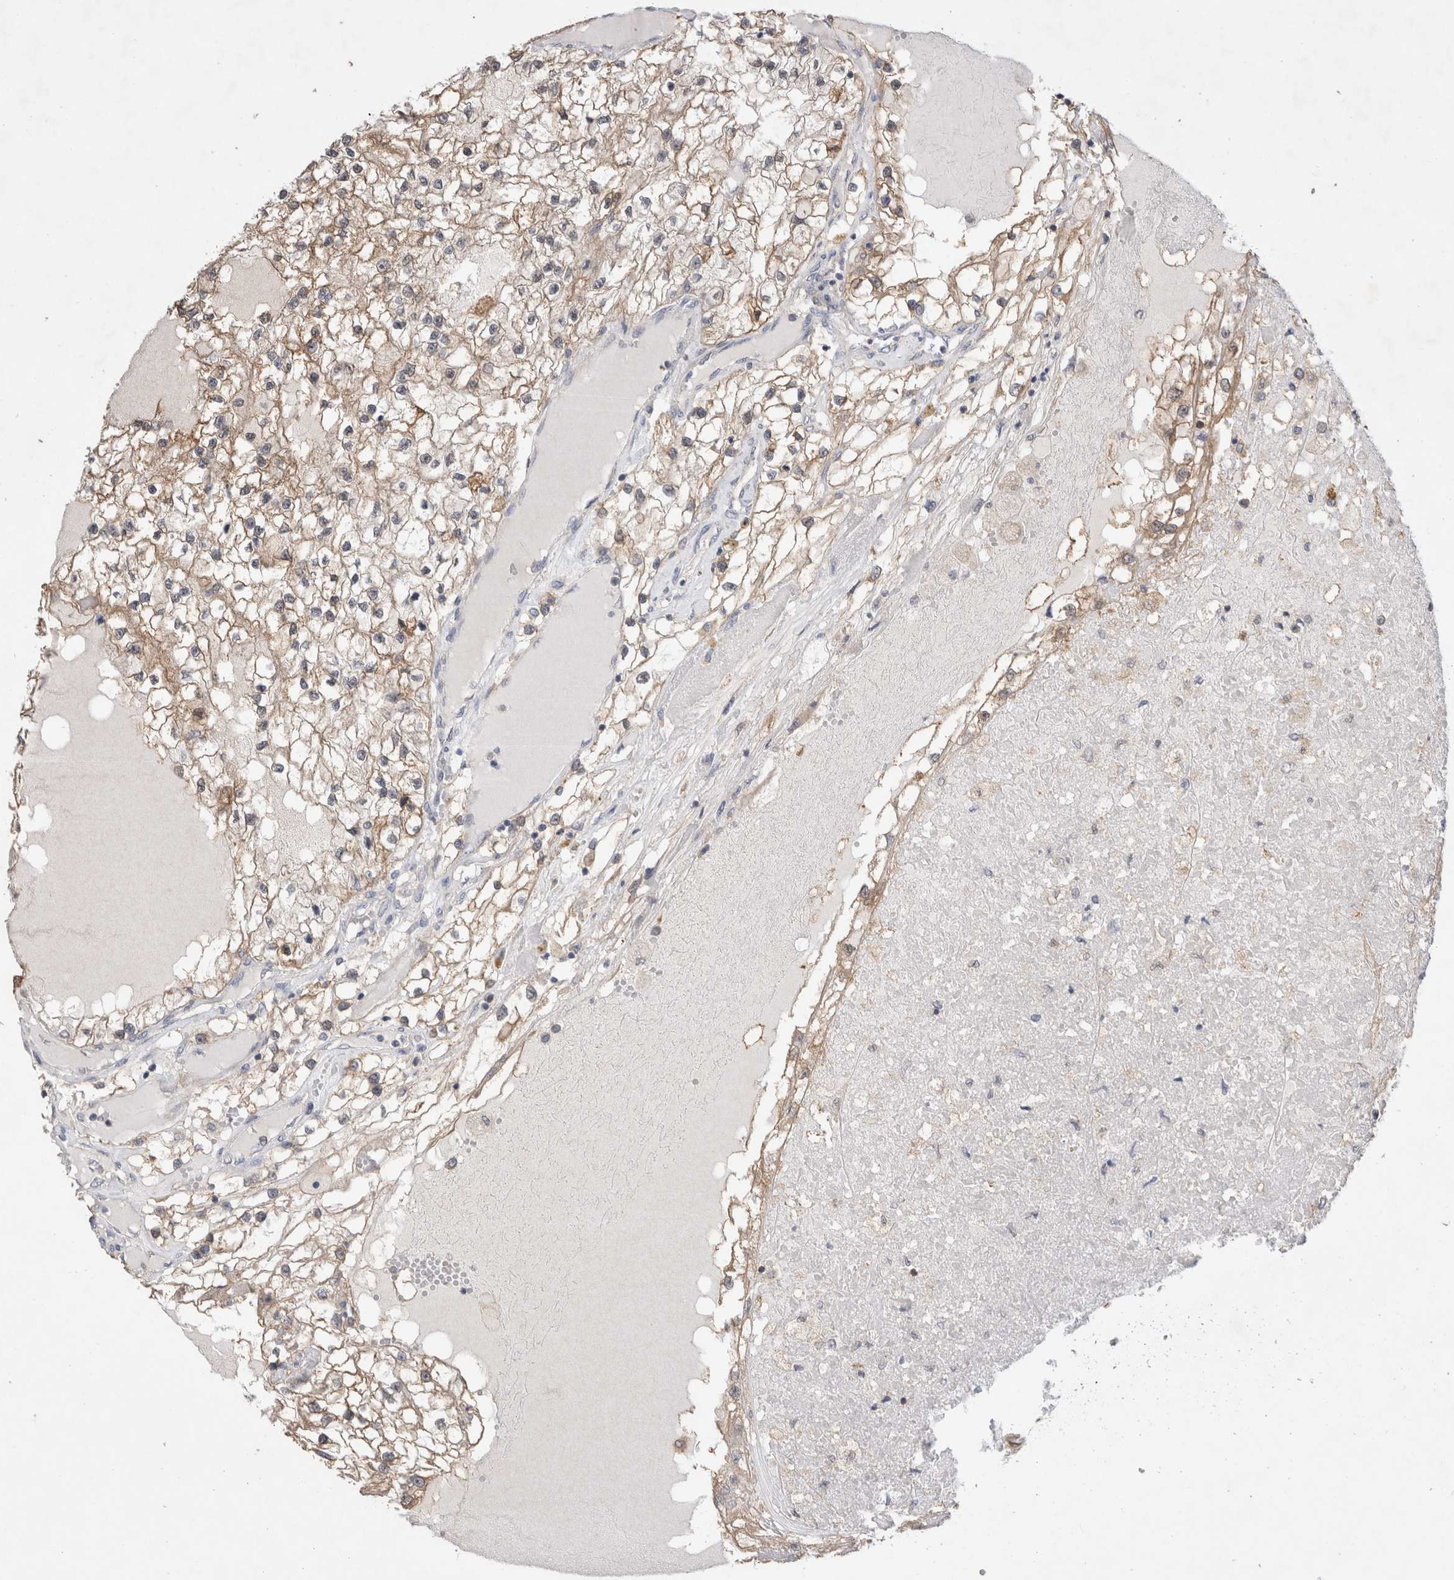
{"staining": {"intensity": "moderate", "quantity": ">75%", "location": "cytoplasmic/membranous"}, "tissue": "renal cancer", "cell_type": "Tumor cells", "image_type": "cancer", "snomed": [{"axis": "morphology", "description": "Adenocarcinoma, NOS"}, {"axis": "topography", "description": "Kidney"}], "caption": "IHC histopathology image of human renal adenocarcinoma stained for a protein (brown), which exhibits medium levels of moderate cytoplasmic/membranous positivity in about >75% of tumor cells.", "gene": "IFT74", "patient": {"sex": "male", "age": 68}}